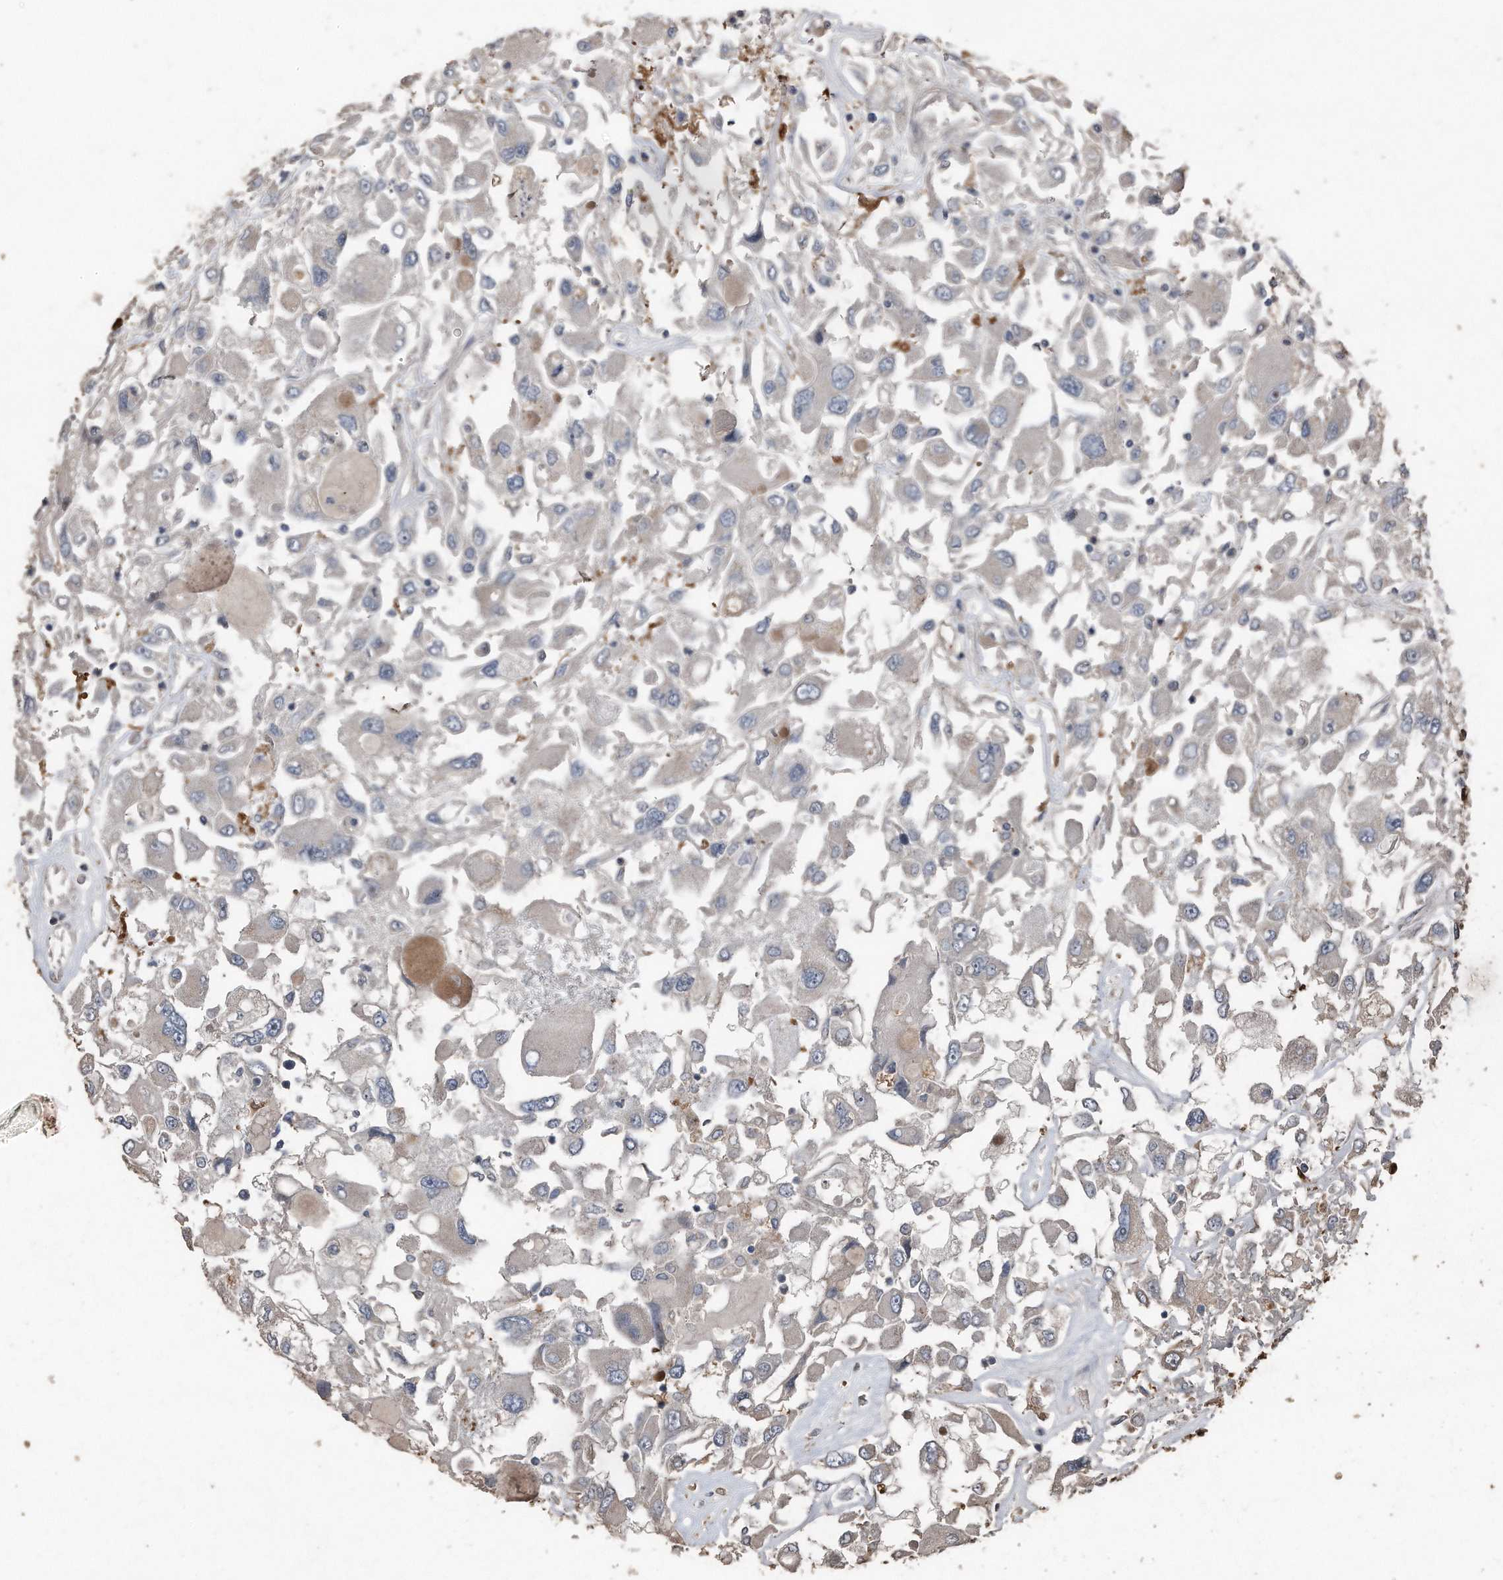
{"staining": {"intensity": "negative", "quantity": "none", "location": "none"}, "tissue": "renal cancer", "cell_type": "Tumor cells", "image_type": "cancer", "snomed": [{"axis": "morphology", "description": "Adenocarcinoma, NOS"}, {"axis": "topography", "description": "Kidney"}], "caption": "High magnification brightfield microscopy of renal adenocarcinoma stained with DAB (brown) and counterstained with hematoxylin (blue): tumor cells show no significant expression.", "gene": "ANKRD10", "patient": {"sex": "female", "age": 52}}